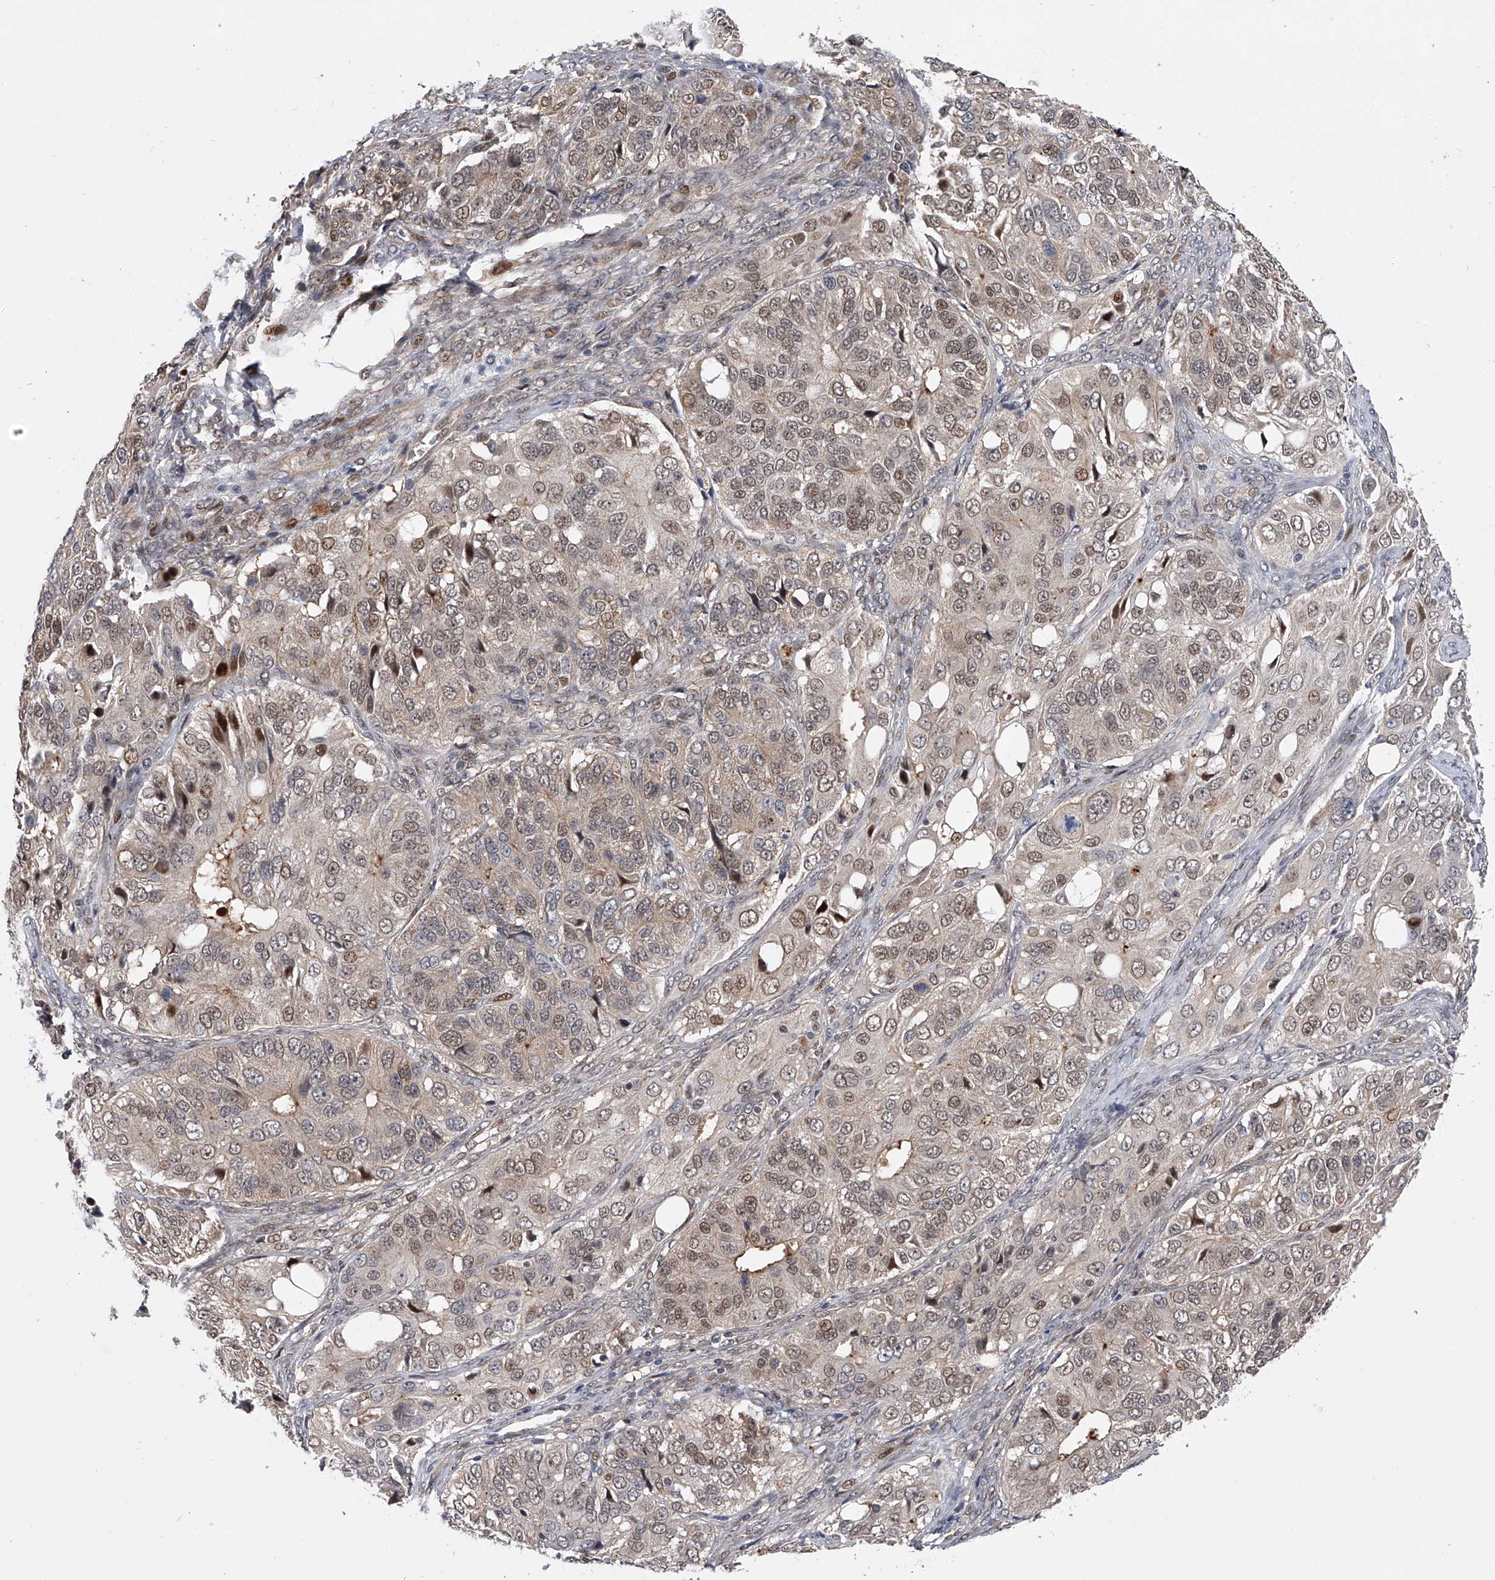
{"staining": {"intensity": "moderate", "quantity": "<25%", "location": "nuclear"}, "tissue": "ovarian cancer", "cell_type": "Tumor cells", "image_type": "cancer", "snomed": [{"axis": "morphology", "description": "Carcinoma, endometroid"}, {"axis": "topography", "description": "Ovary"}], "caption": "This image displays immunohistochemistry staining of ovarian cancer (endometroid carcinoma), with low moderate nuclear staining in about <25% of tumor cells.", "gene": "RWDD2A", "patient": {"sex": "female", "age": 51}}